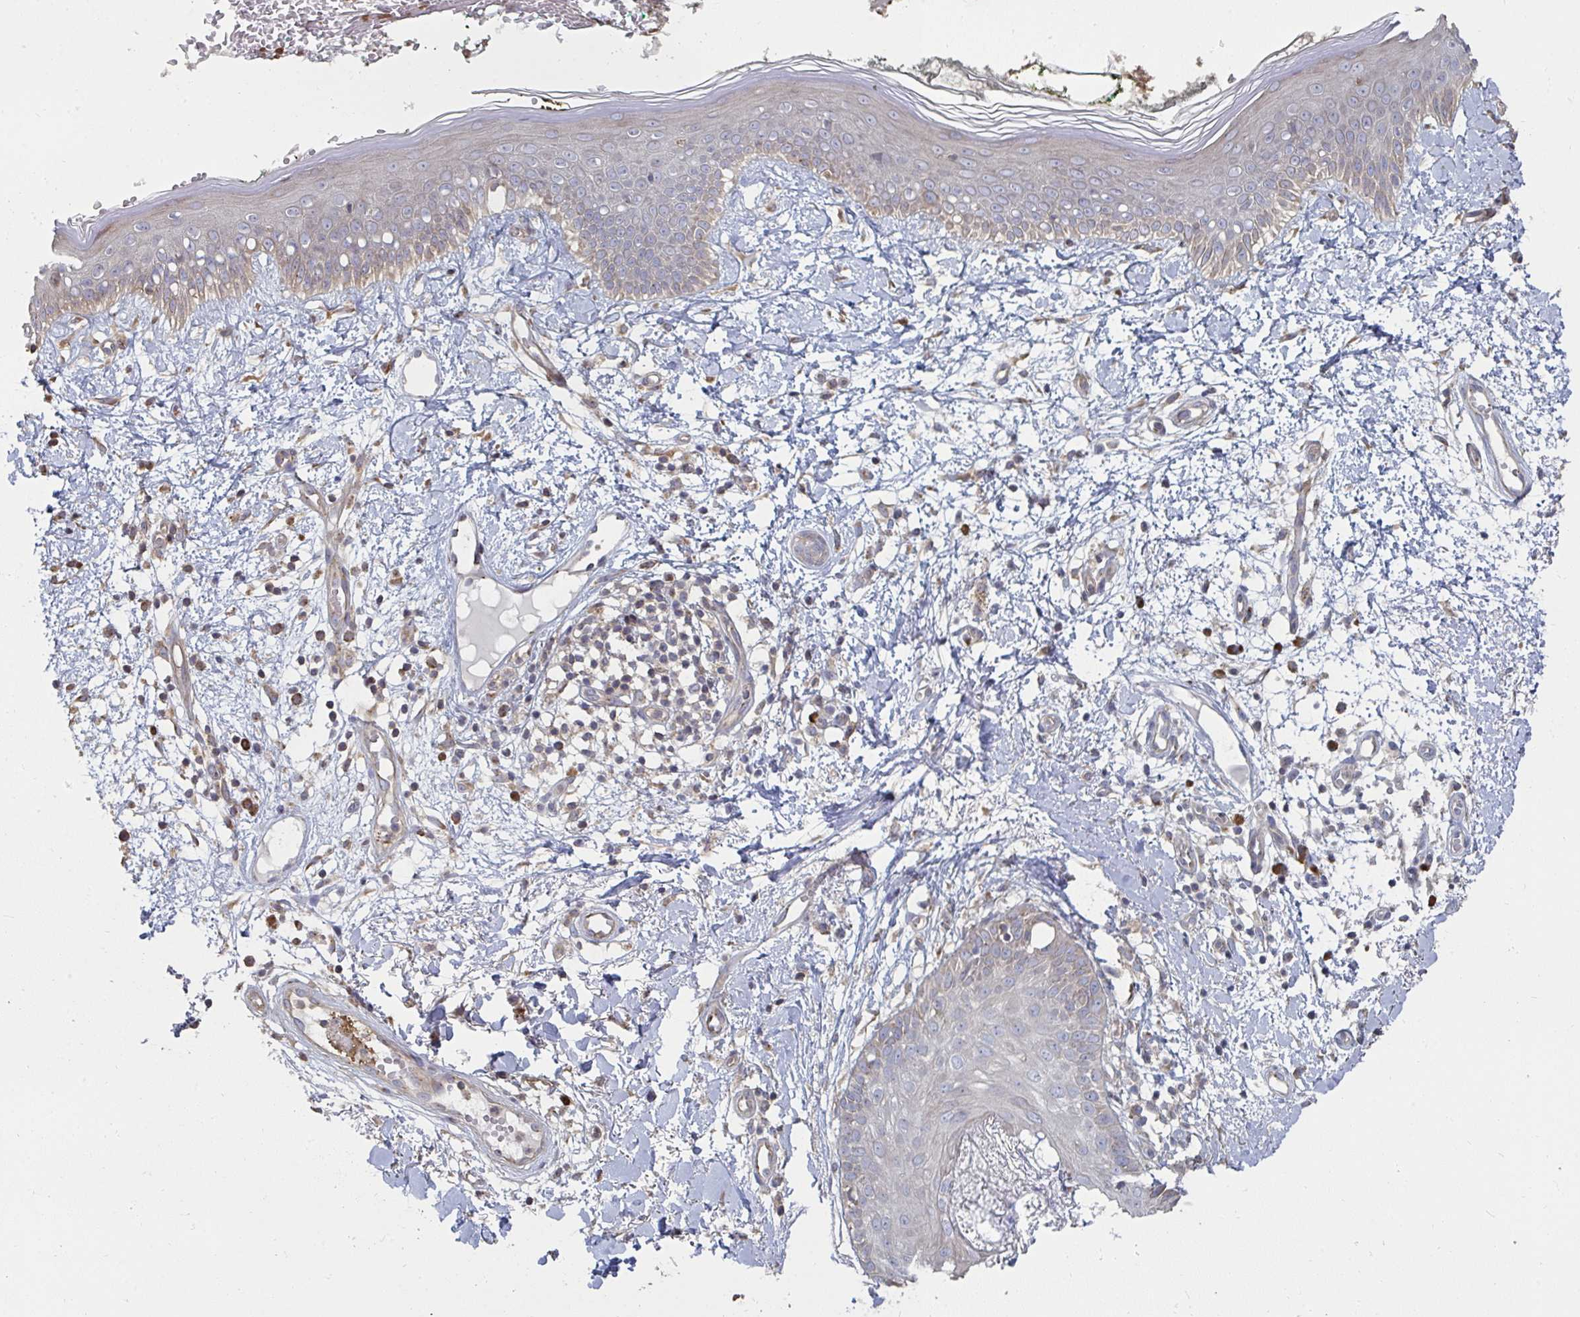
{"staining": {"intensity": "moderate", "quantity": ">75%", "location": "cytoplasmic/membranous"}, "tissue": "skin", "cell_type": "Fibroblasts", "image_type": "normal", "snomed": [{"axis": "morphology", "description": "Normal tissue, NOS"}, {"axis": "topography", "description": "Skin"}], "caption": "Protein expression analysis of unremarkable skin shows moderate cytoplasmic/membranous expression in approximately >75% of fibroblasts.", "gene": "ZFYVE28", "patient": {"sex": "female", "age": 34}}